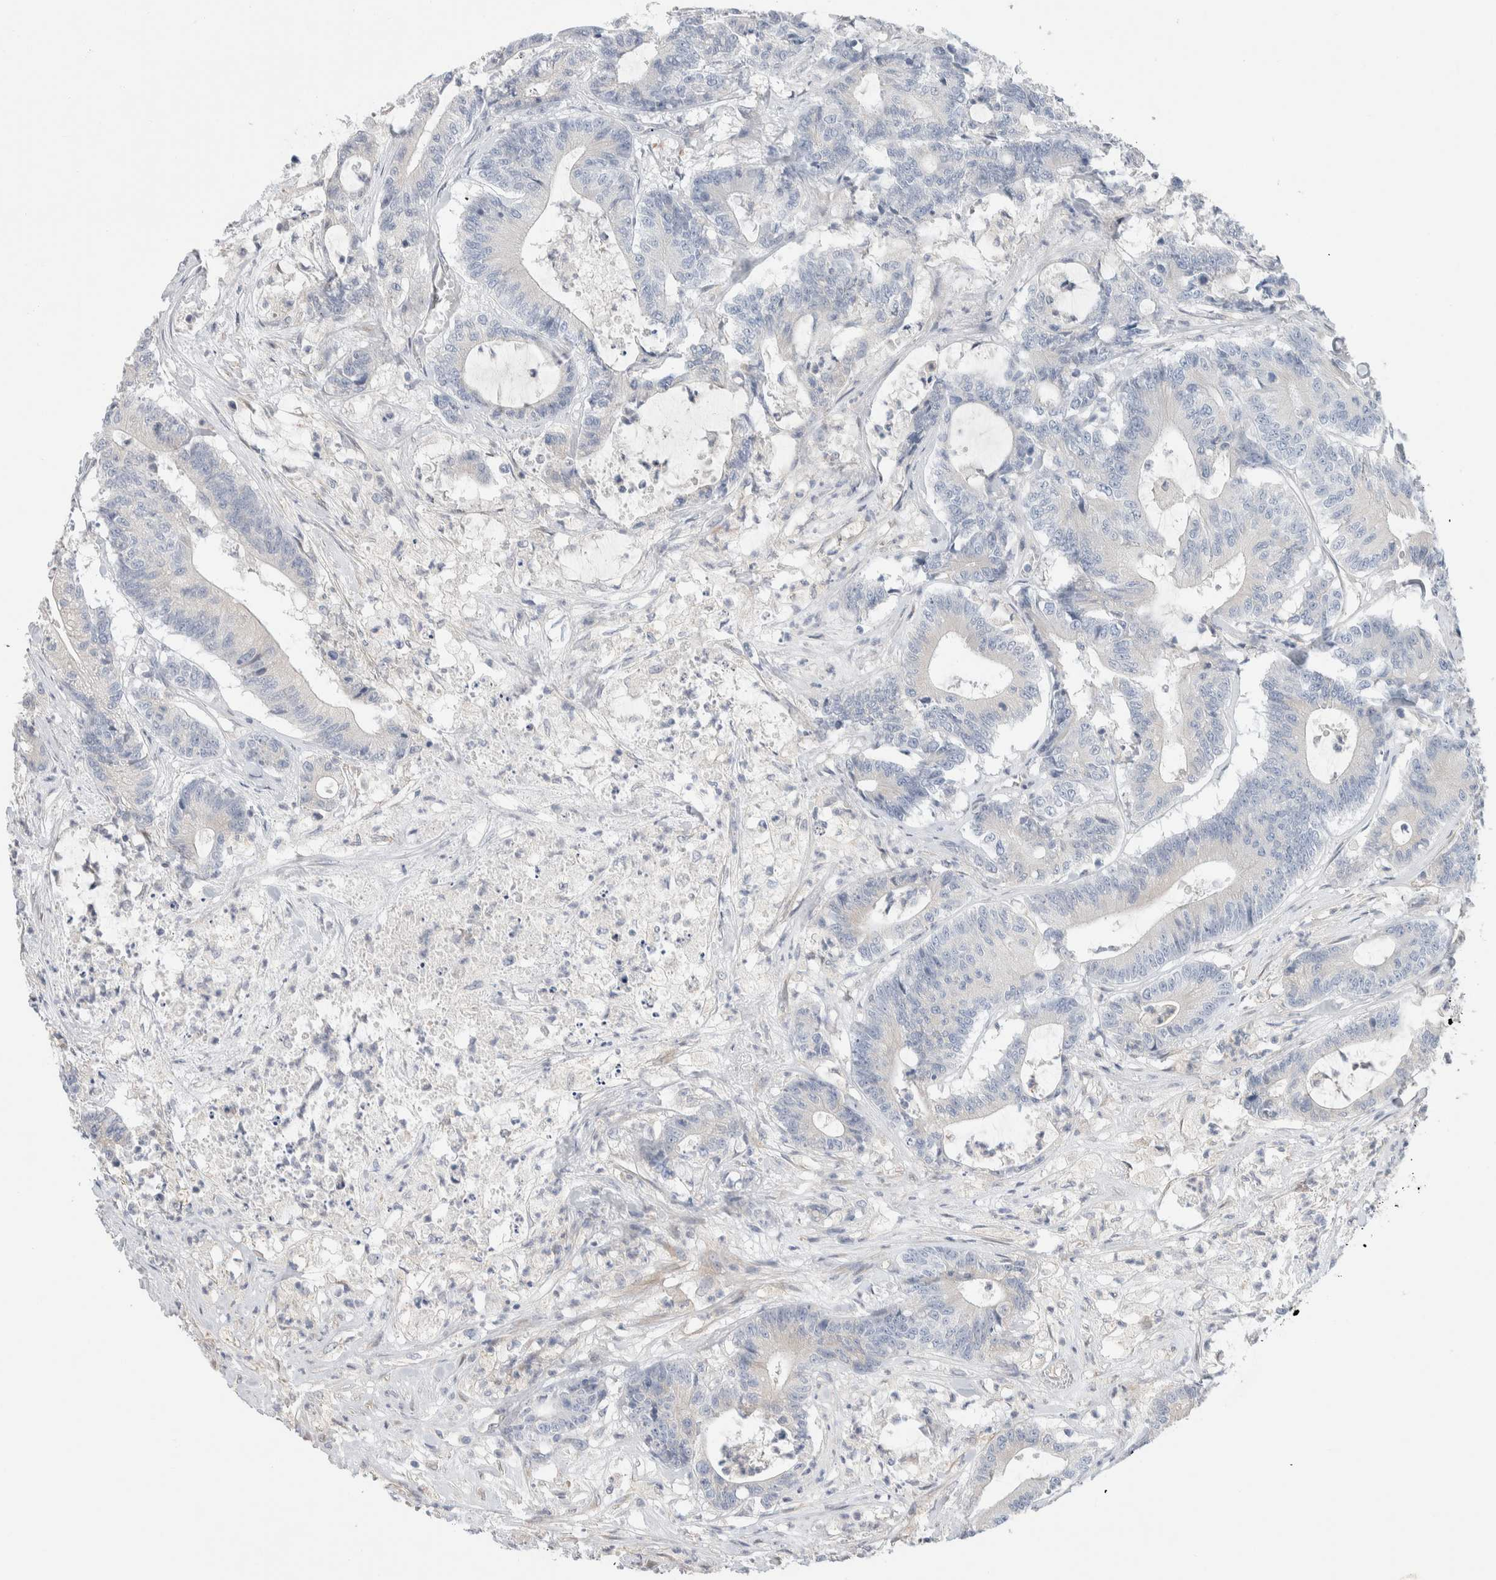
{"staining": {"intensity": "negative", "quantity": "none", "location": "none"}, "tissue": "colorectal cancer", "cell_type": "Tumor cells", "image_type": "cancer", "snomed": [{"axis": "morphology", "description": "Adenocarcinoma, NOS"}, {"axis": "topography", "description": "Colon"}], "caption": "Tumor cells are negative for protein expression in human adenocarcinoma (colorectal).", "gene": "RUSF1", "patient": {"sex": "female", "age": 84}}